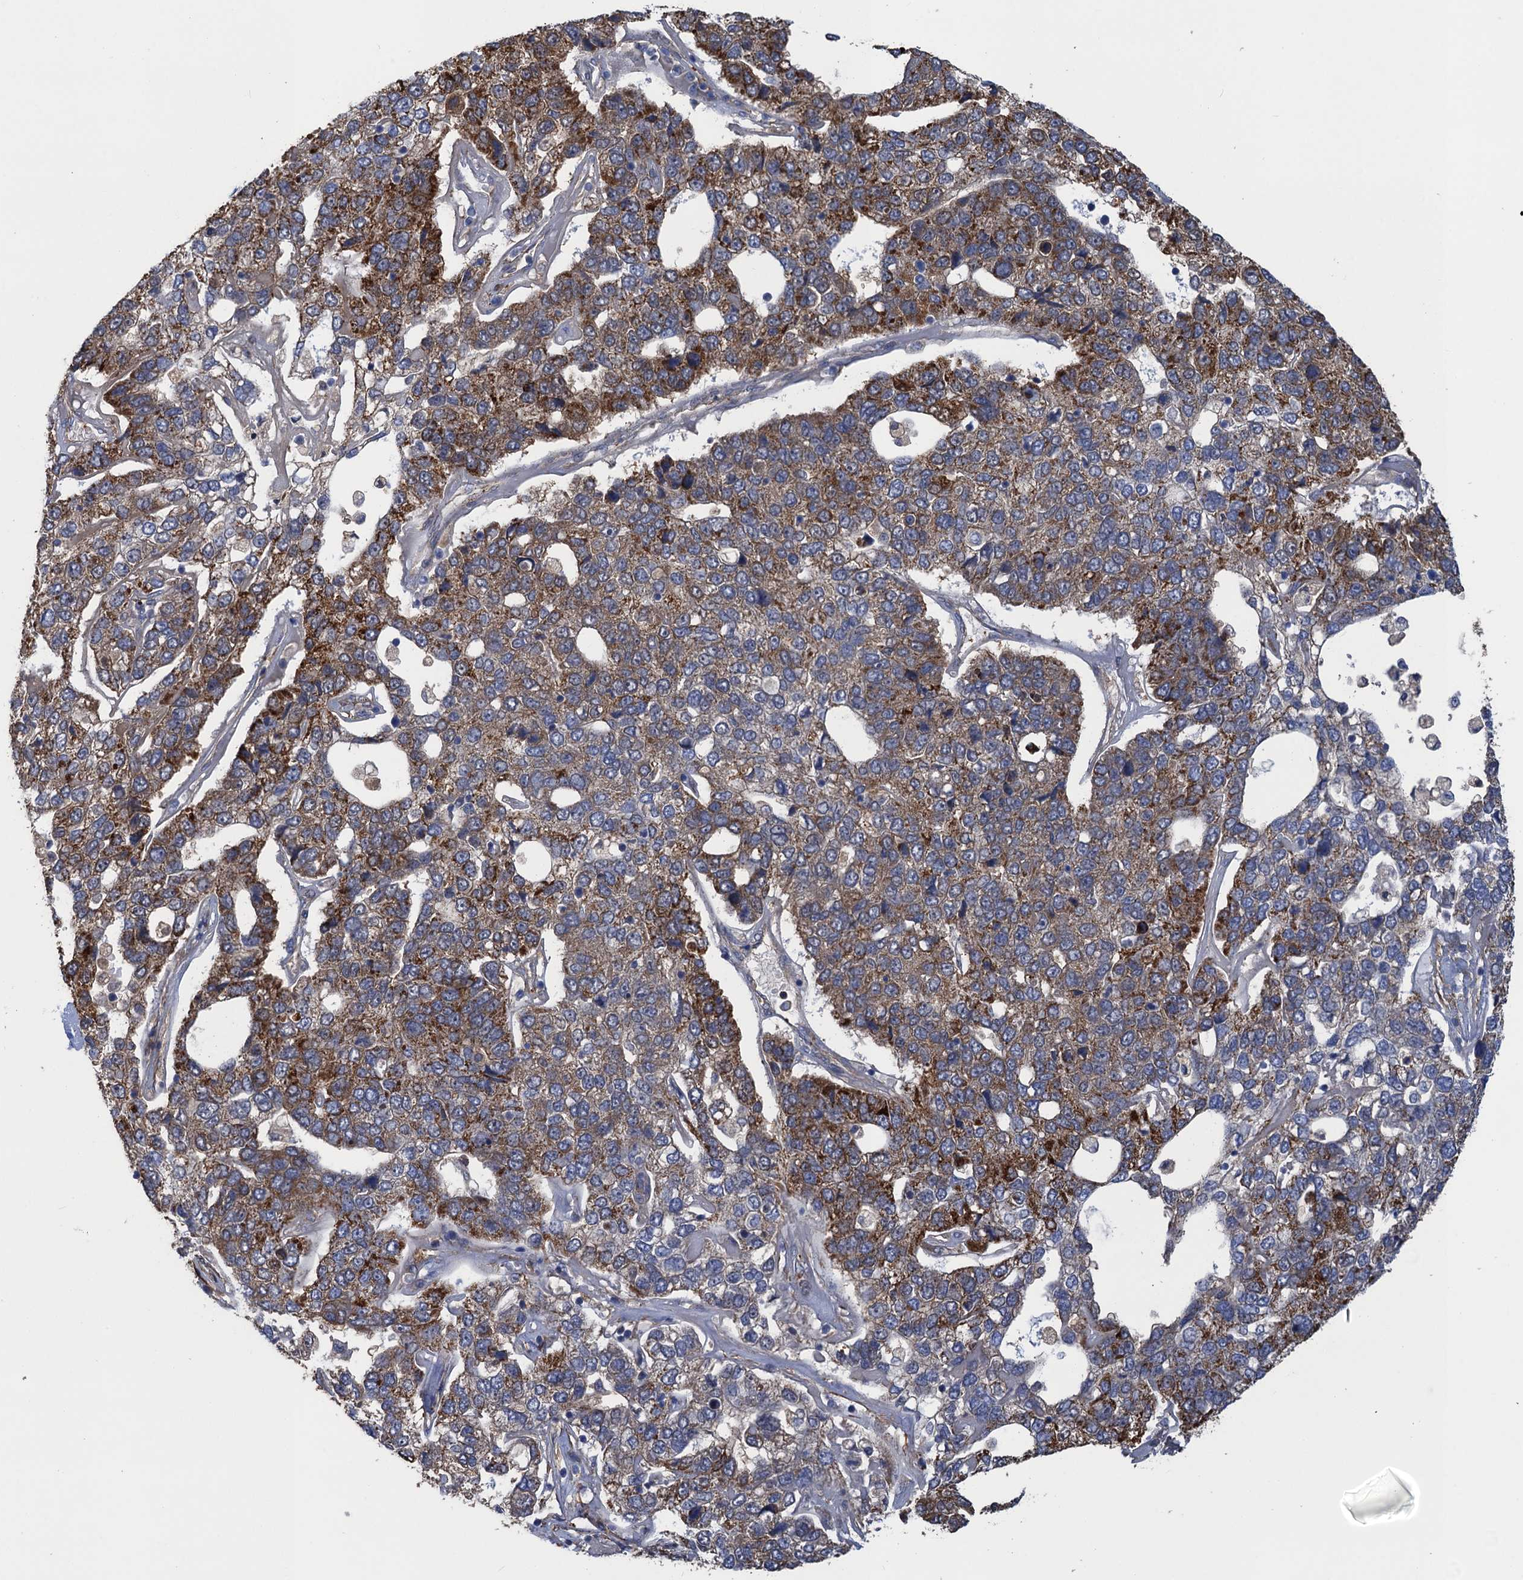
{"staining": {"intensity": "strong", "quantity": "25%-75%", "location": "cytoplasmic/membranous"}, "tissue": "pancreatic cancer", "cell_type": "Tumor cells", "image_type": "cancer", "snomed": [{"axis": "morphology", "description": "Adenocarcinoma, NOS"}, {"axis": "topography", "description": "Pancreas"}], "caption": "Pancreatic adenocarcinoma stained with a protein marker reveals strong staining in tumor cells.", "gene": "GCSH", "patient": {"sex": "female", "age": 61}}